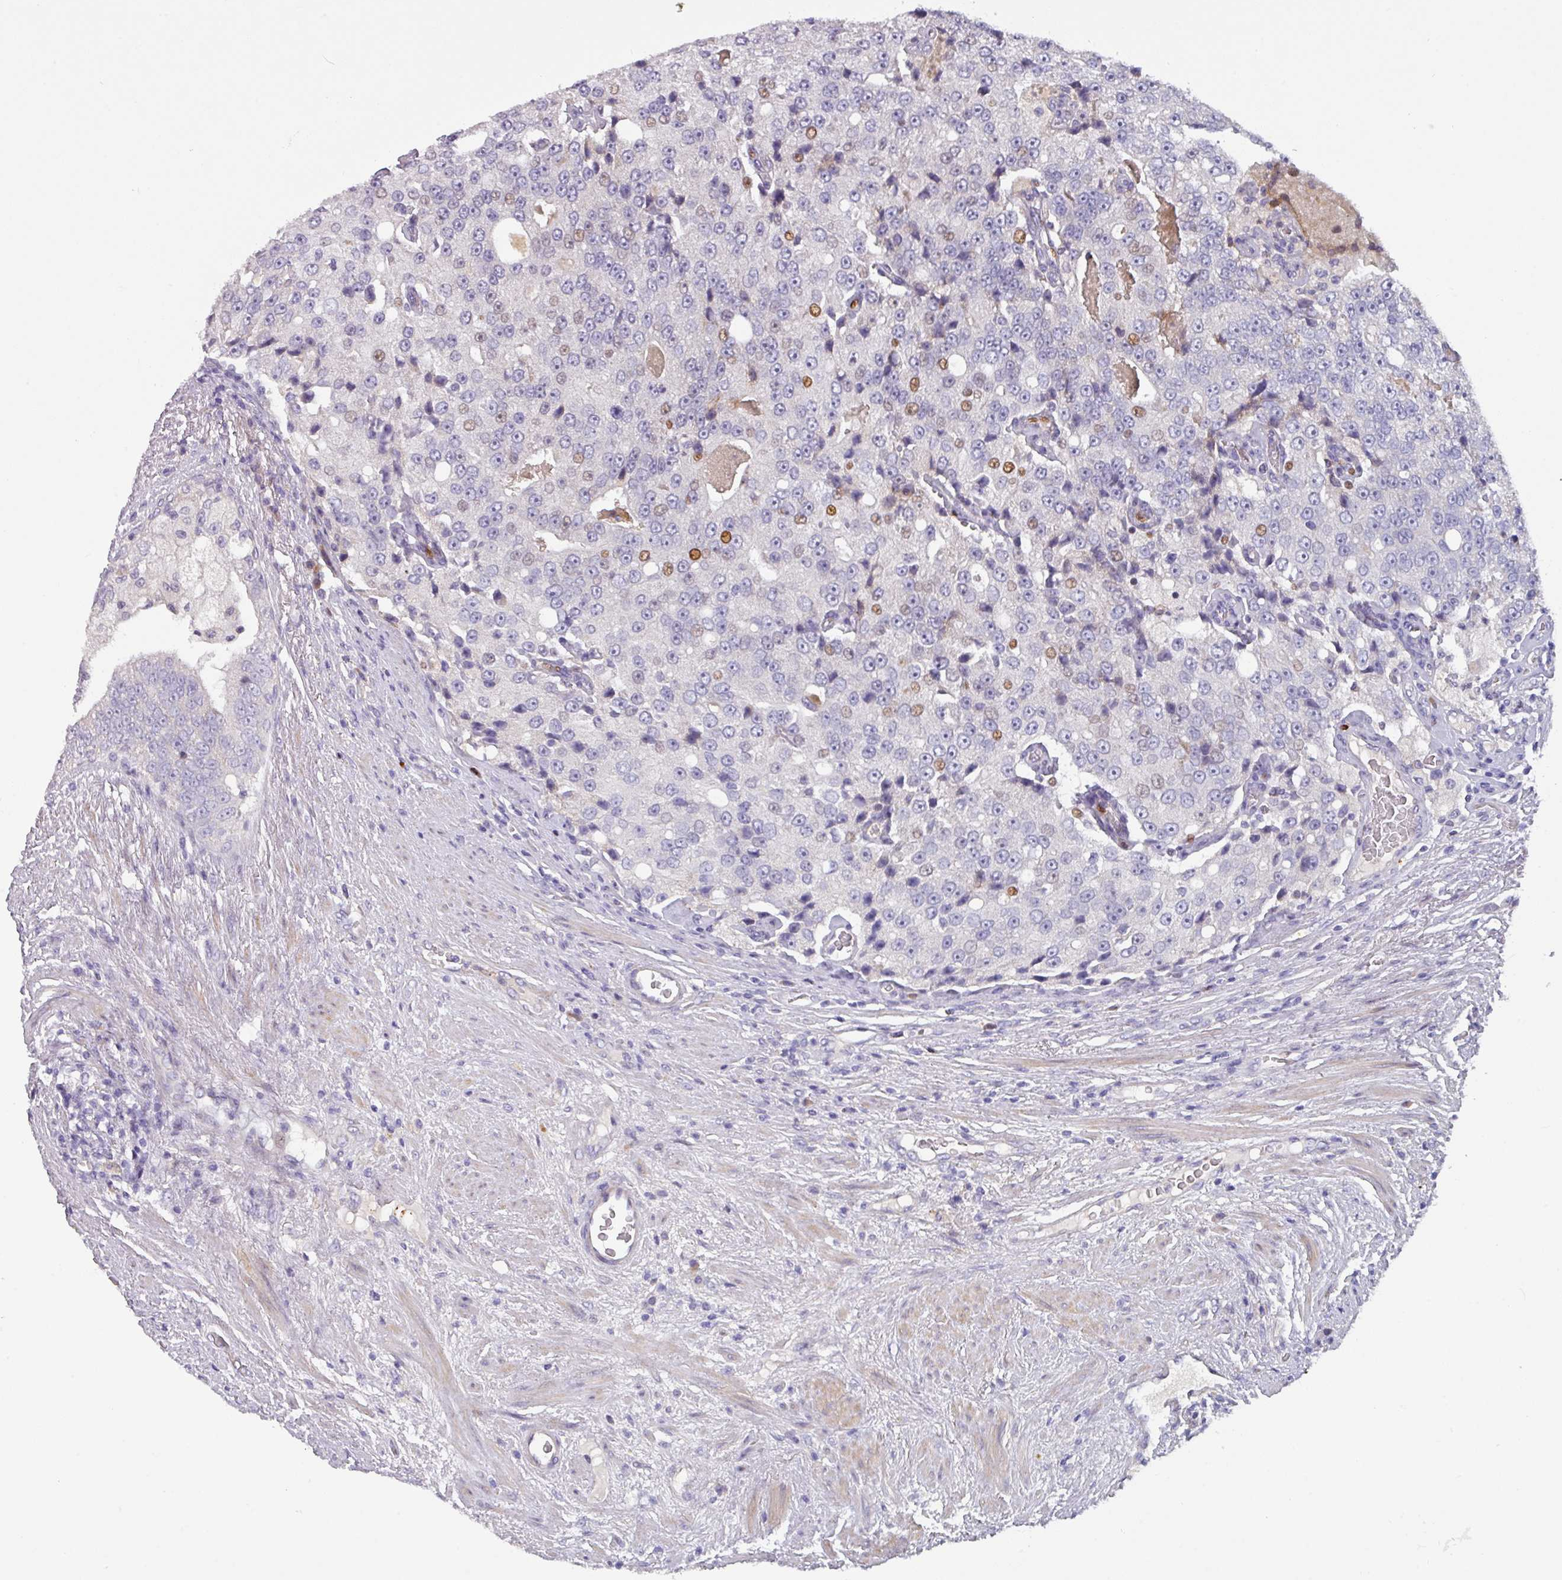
{"staining": {"intensity": "moderate", "quantity": "<25%", "location": "nuclear"}, "tissue": "prostate cancer", "cell_type": "Tumor cells", "image_type": "cancer", "snomed": [{"axis": "morphology", "description": "Adenocarcinoma, High grade"}, {"axis": "topography", "description": "Prostate"}], "caption": "IHC (DAB) staining of human high-grade adenocarcinoma (prostate) shows moderate nuclear protein staining in about <25% of tumor cells.", "gene": "KLHL3", "patient": {"sex": "male", "age": 70}}